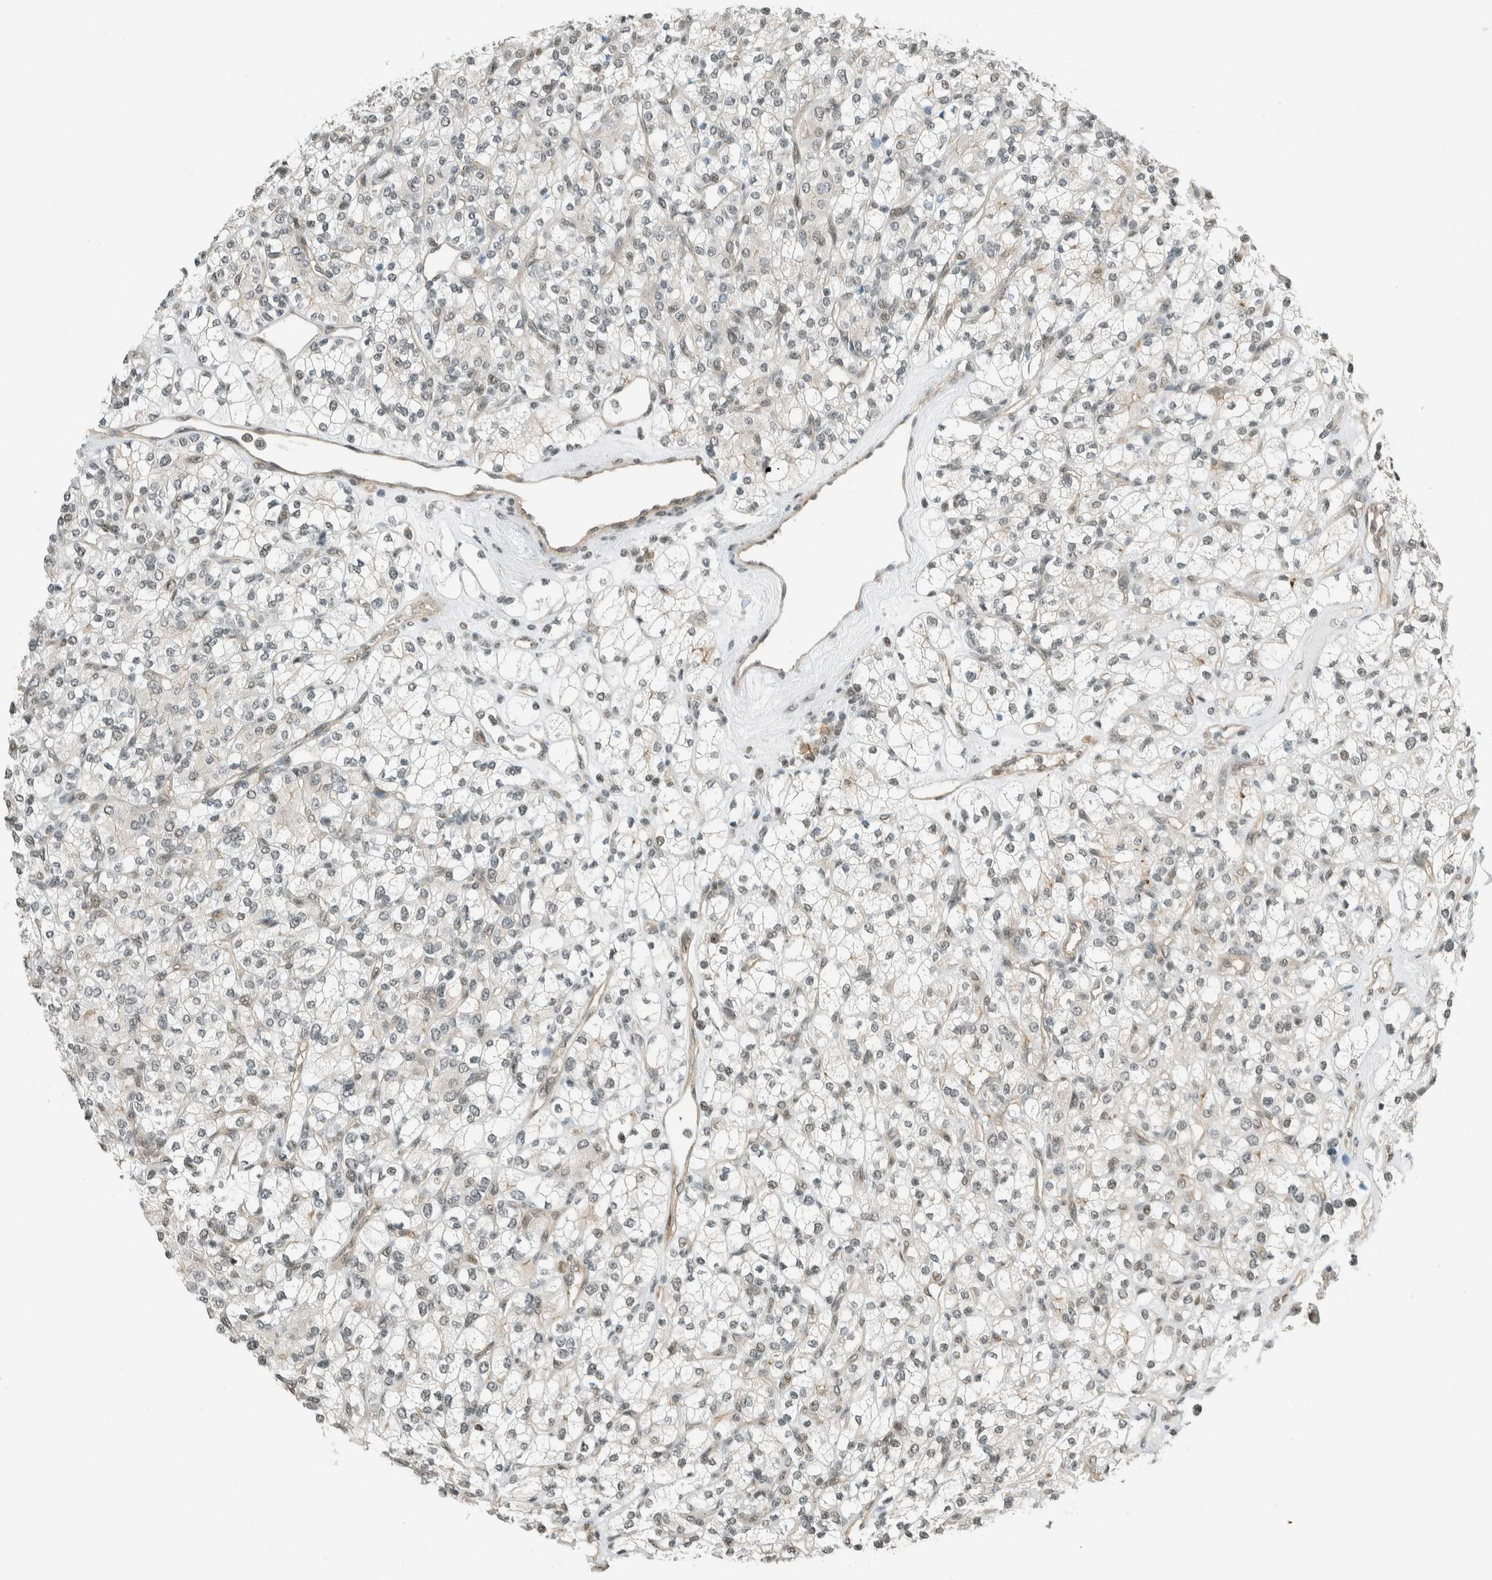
{"staining": {"intensity": "weak", "quantity": "<25%", "location": "nuclear"}, "tissue": "renal cancer", "cell_type": "Tumor cells", "image_type": "cancer", "snomed": [{"axis": "morphology", "description": "Adenocarcinoma, NOS"}, {"axis": "topography", "description": "Kidney"}], "caption": "There is no significant expression in tumor cells of renal adenocarcinoma. (DAB (3,3'-diaminobenzidine) immunohistochemistry visualized using brightfield microscopy, high magnification).", "gene": "NIBAN2", "patient": {"sex": "male", "age": 77}}